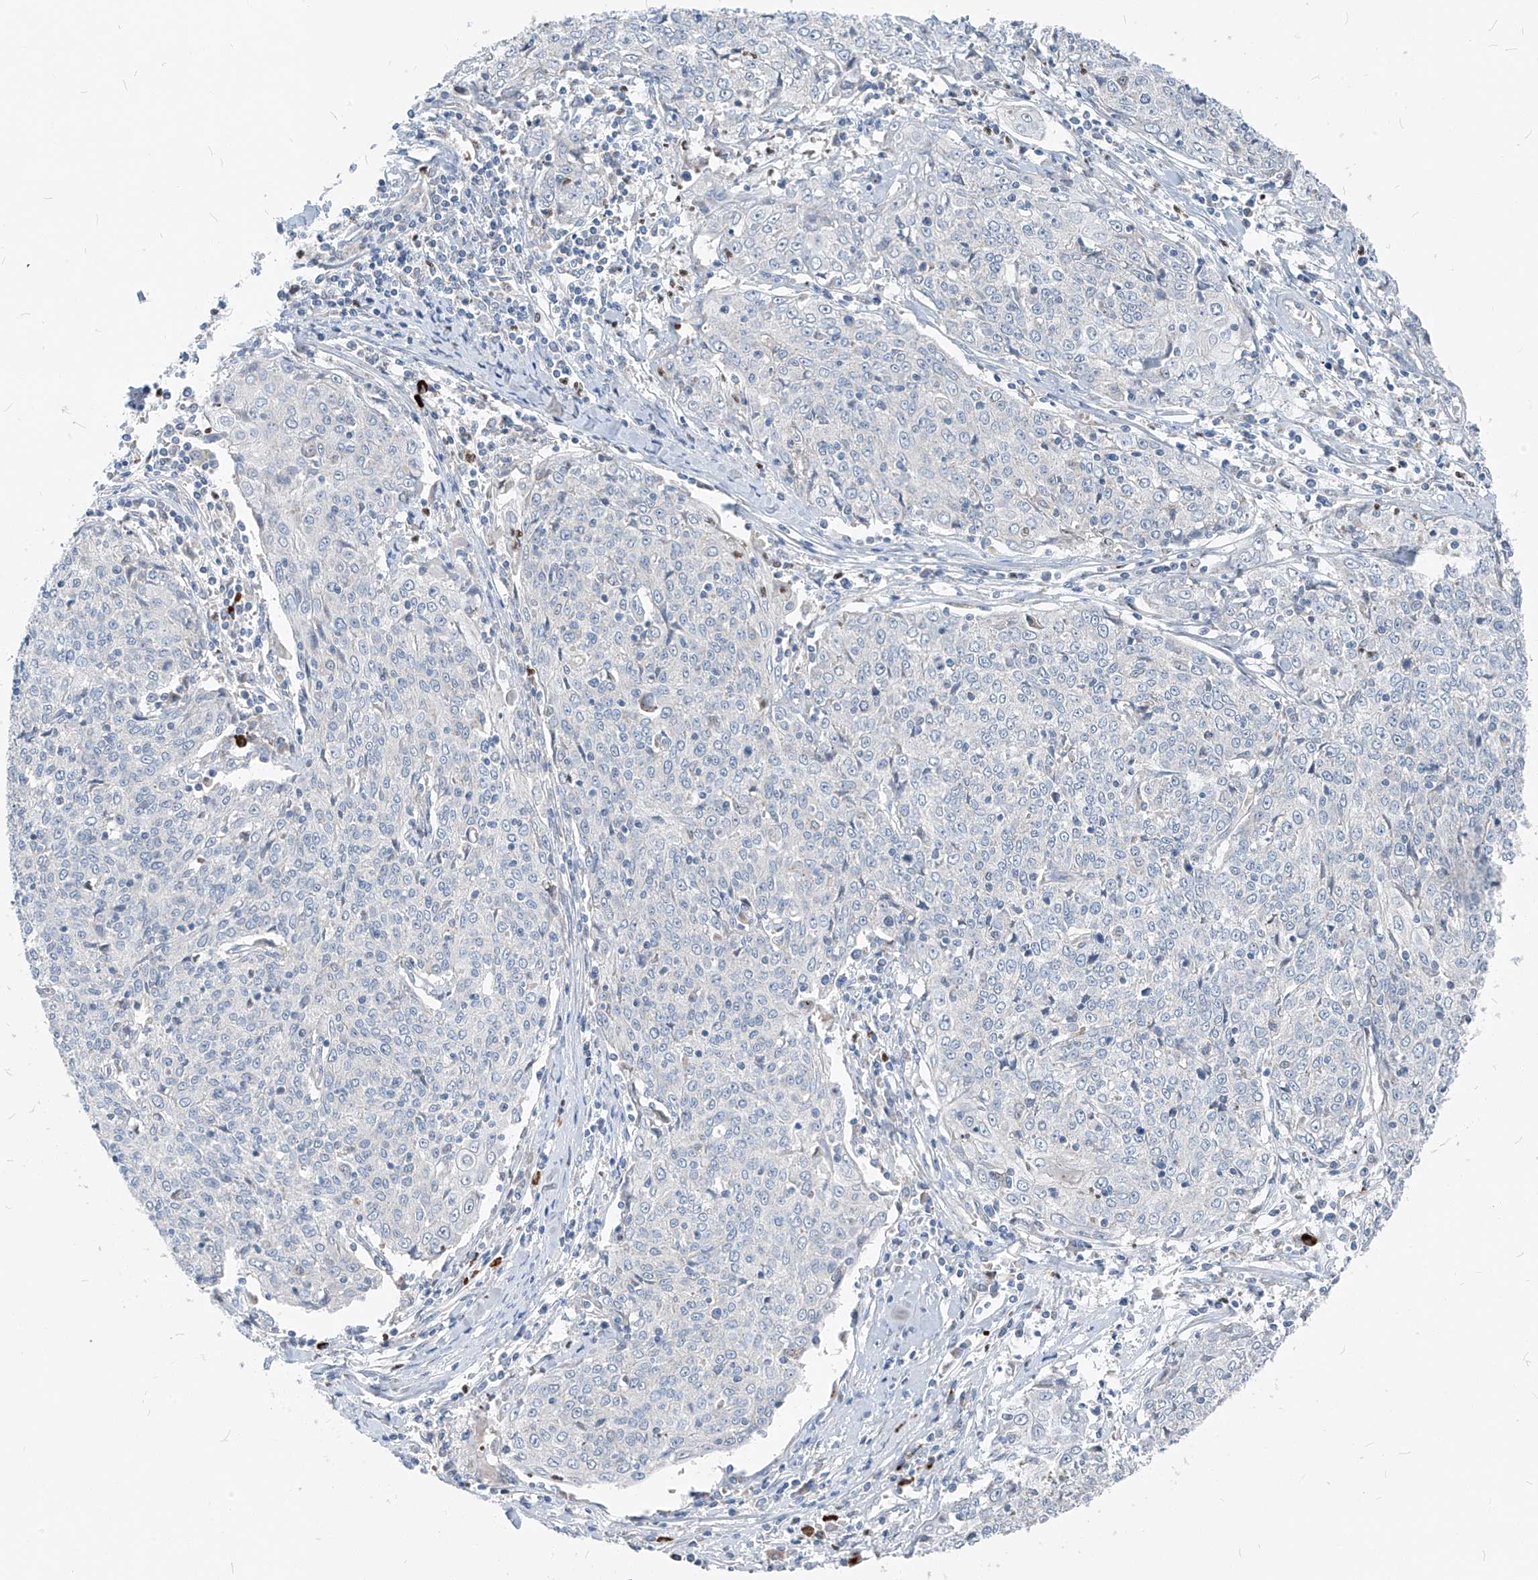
{"staining": {"intensity": "negative", "quantity": "none", "location": "none"}, "tissue": "cervical cancer", "cell_type": "Tumor cells", "image_type": "cancer", "snomed": [{"axis": "morphology", "description": "Squamous cell carcinoma, NOS"}, {"axis": "topography", "description": "Cervix"}], "caption": "Tumor cells show no significant protein positivity in cervical squamous cell carcinoma.", "gene": "CHMP2B", "patient": {"sex": "female", "age": 48}}